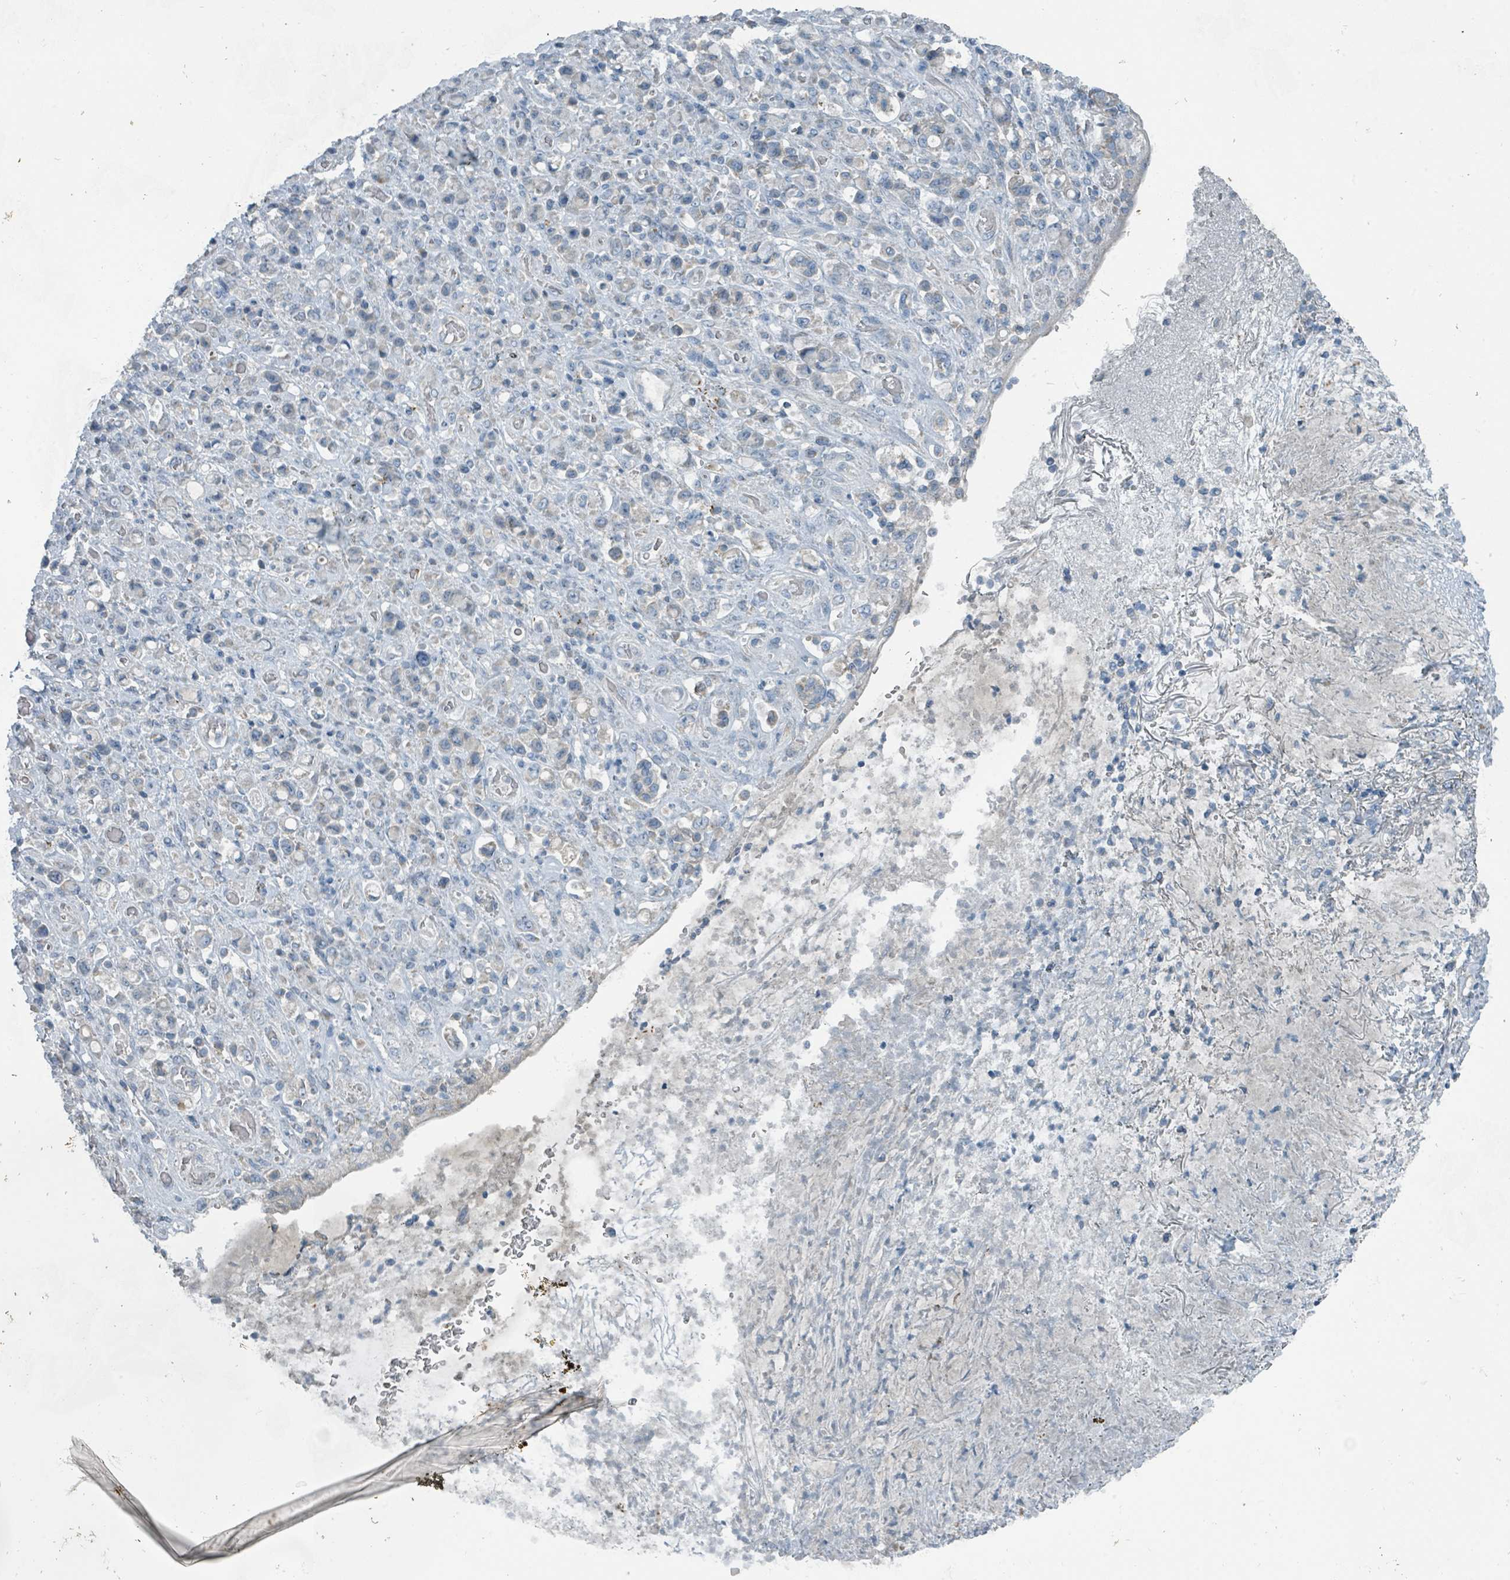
{"staining": {"intensity": "negative", "quantity": "none", "location": "none"}, "tissue": "stomach cancer", "cell_type": "Tumor cells", "image_type": "cancer", "snomed": [{"axis": "morphology", "description": "Normal tissue, NOS"}, {"axis": "morphology", "description": "Adenocarcinoma, NOS"}, {"axis": "topography", "description": "Stomach"}], "caption": "IHC of stomach cancer (adenocarcinoma) displays no positivity in tumor cells. (Brightfield microscopy of DAB (3,3'-diaminobenzidine) immunohistochemistry at high magnification).", "gene": "RASA4", "patient": {"sex": "female", "age": 79}}